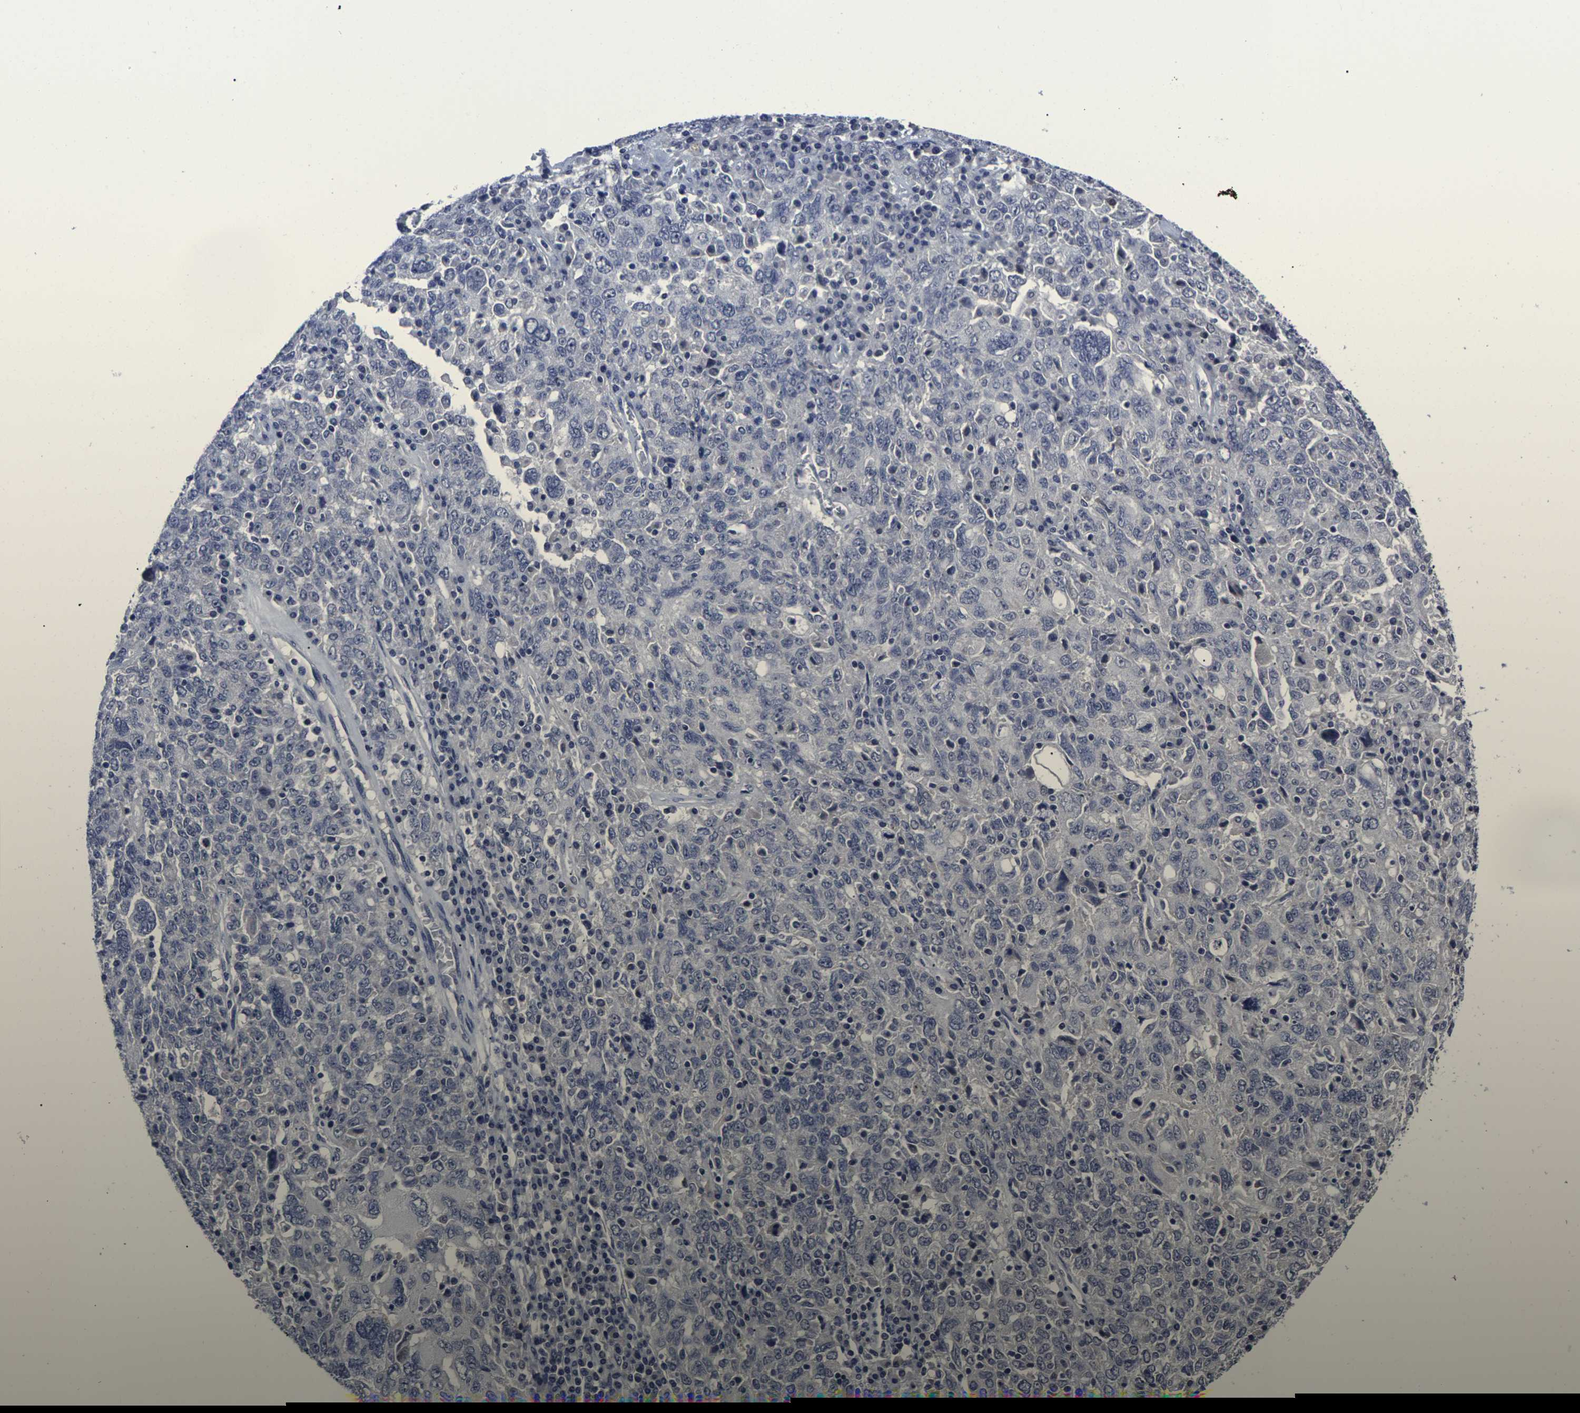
{"staining": {"intensity": "negative", "quantity": "none", "location": "none"}, "tissue": "ovarian cancer", "cell_type": "Tumor cells", "image_type": "cancer", "snomed": [{"axis": "morphology", "description": "Carcinoma, endometroid"}, {"axis": "topography", "description": "Ovary"}], "caption": "This image is of ovarian endometroid carcinoma stained with immunohistochemistry (IHC) to label a protein in brown with the nuclei are counter-stained blue. There is no staining in tumor cells.", "gene": "MSANTD4", "patient": {"sex": "female", "age": 62}}